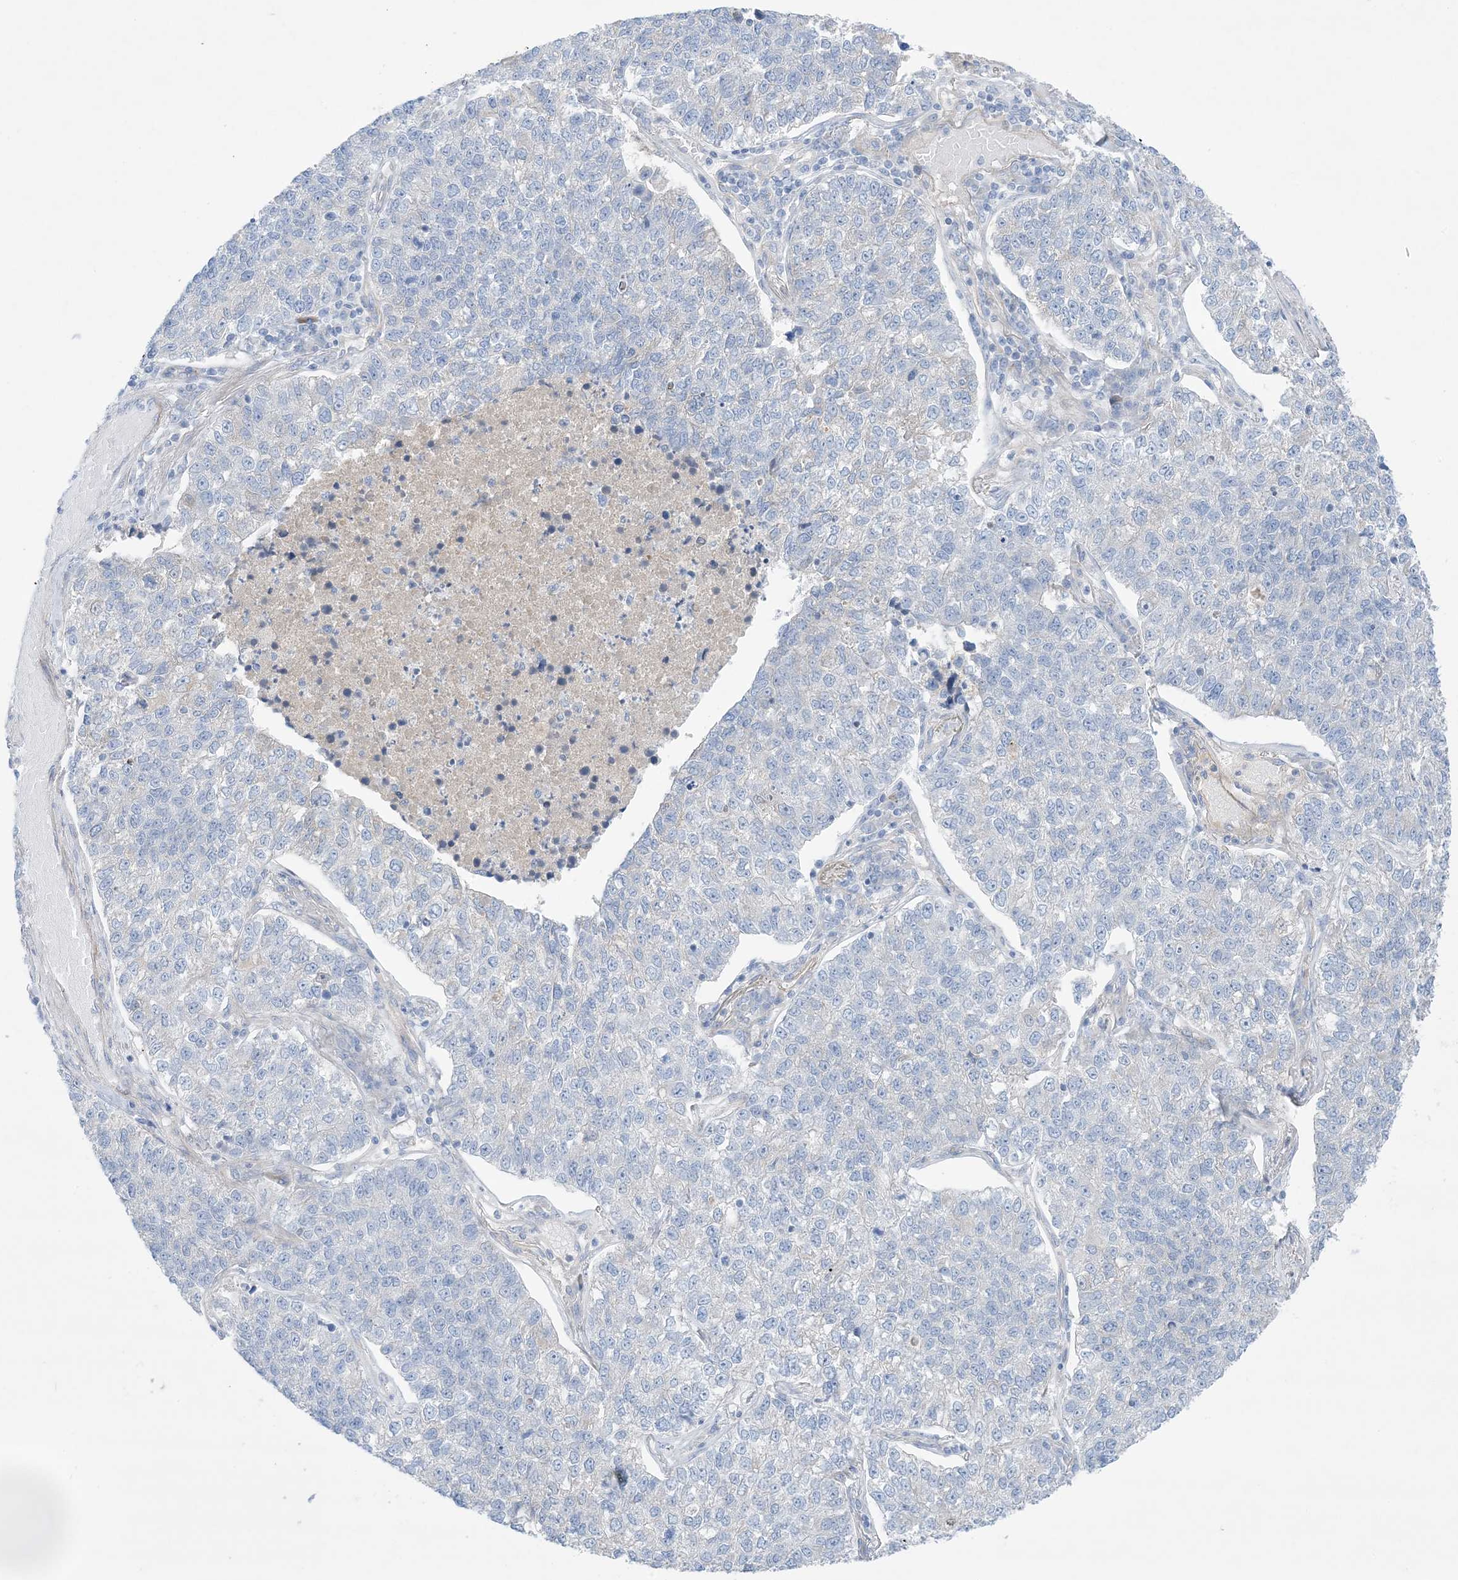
{"staining": {"intensity": "negative", "quantity": "none", "location": "none"}, "tissue": "lung cancer", "cell_type": "Tumor cells", "image_type": "cancer", "snomed": [{"axis": "morphology", "description": "Adenocarcinoma, NOS"}, {"axis": "topography", "description": "Lung"}], "caption": "Lung adenocarcinoma was stained to show a protein in brown. There is no significant positivity in tumor cells.", "gene": "ATP11C", "patient": {"sex": "male", "age": 49}}